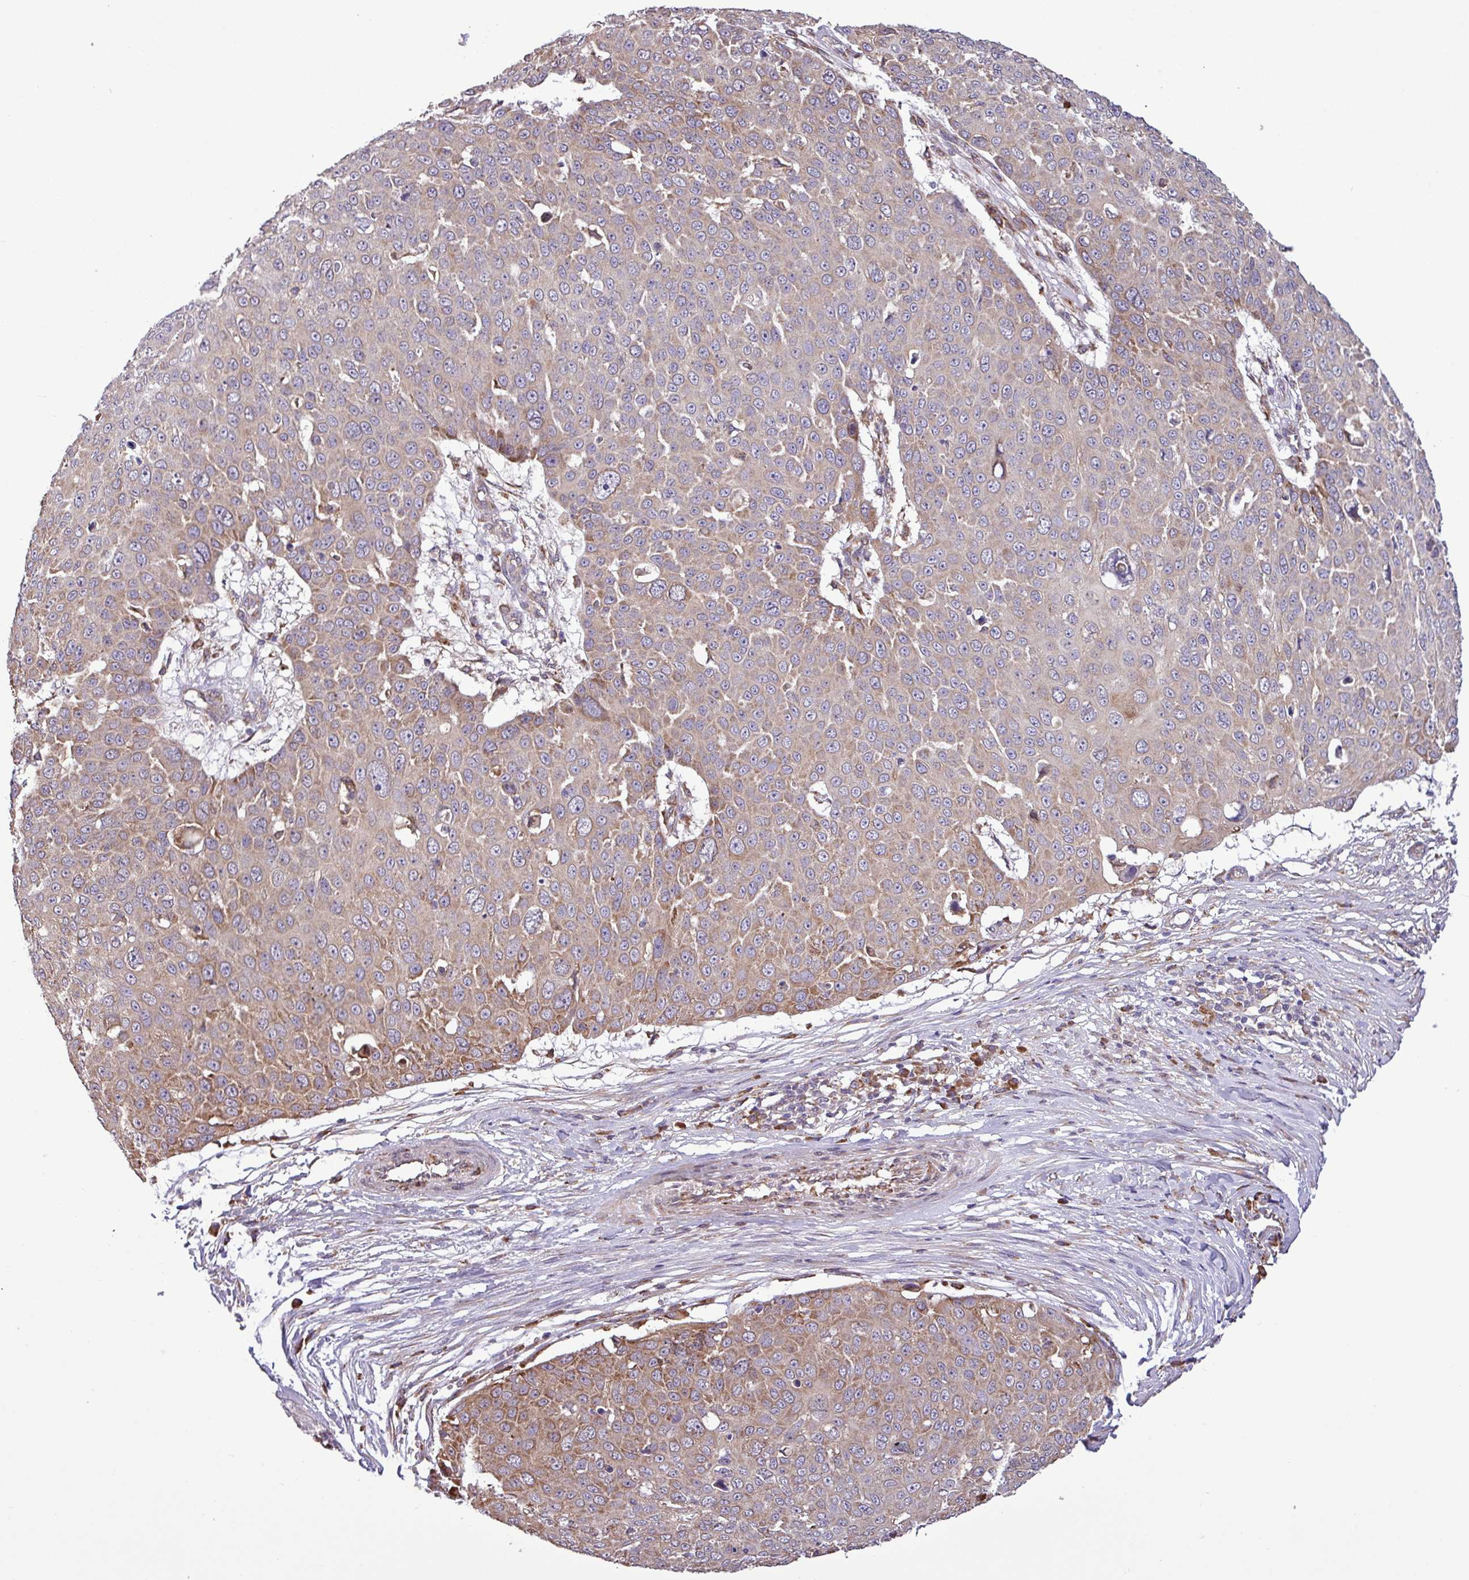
{"staining": {"intensity": "moderate", "quantity": "25%-75%", "location": "cytoplasmic/membranous"}, "tissue": "skin cancer", "cell_type": "Tumor cells", "image_type": "cancer", "snomed": [{"axis": "morphology", "description": "Squamous cell carcinoma, NOS"}, {"axis": "topography", "description": "Skin"}], "caption": "Squamous cell carcinoma (skin) stained for a protein (brown) demonstrates moderate cytoplasmic/membranous positive staining in approximately 25%-75% of tumor cells.", "gene": "MEGF6", "patient": {"sex": "male", "age": 71}}